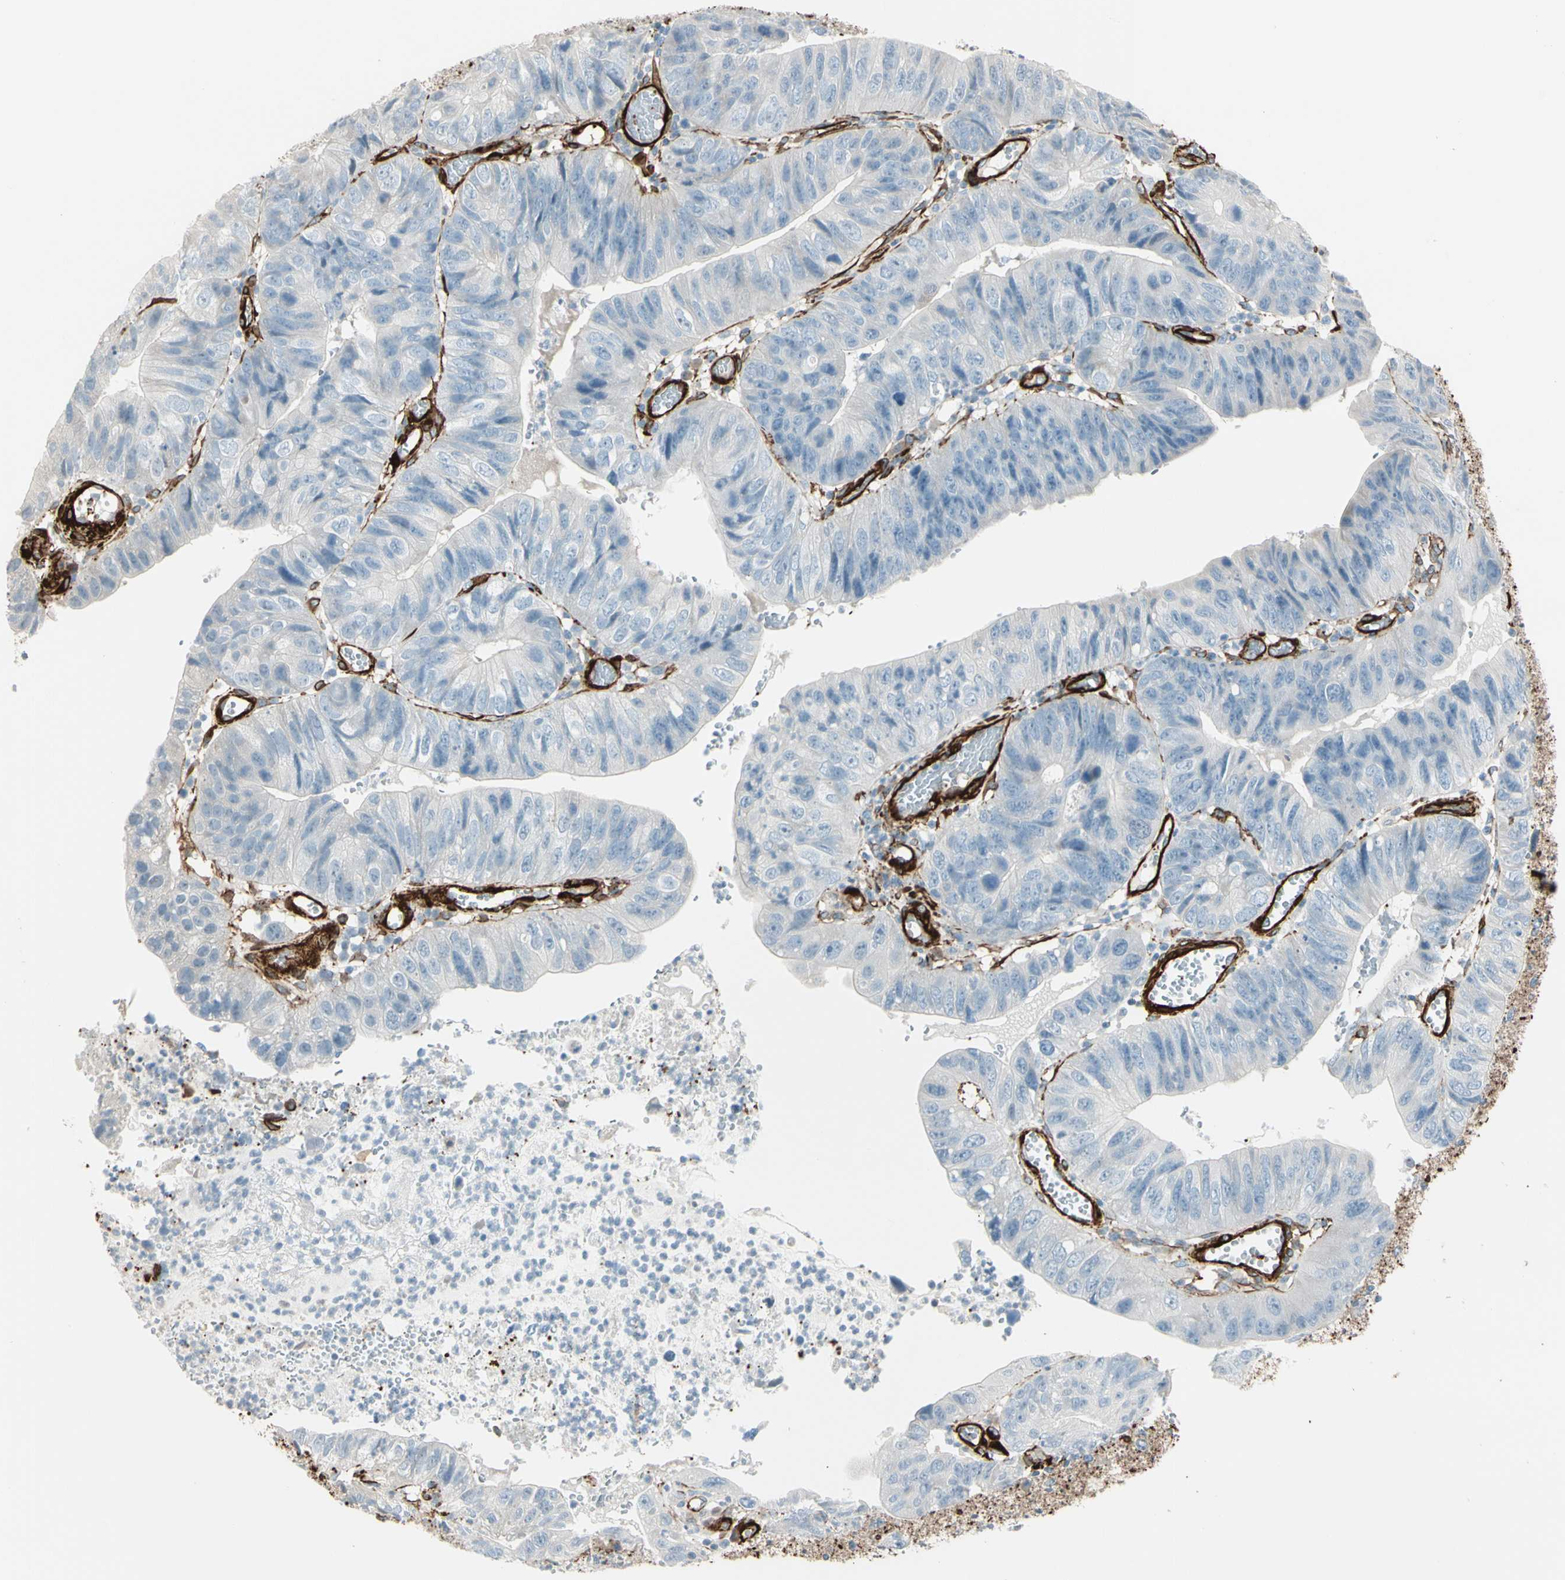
{"staining": {"intensity": "negative", "quantity": "none", "location": "none"}, "tissue": "stomach cancer", "cell_type": "Tumor cells", "image_type": "cancer", "snomed": [{"axis": "morphology", "description": "Adenocarcinoma, NOS"}, {"axis": "topography", "description": "Stomach"}], "caption": "Immunohistochemistry (IHC) micrograph of neoplastic tissue: stomach cancer (adenocarcinoma) stained with DAB displays no significant protein positivity in tumor cells. The staining is performed using DAB (3,3'-diaminobenzidine) brown chromogen with nuclei counter-stained in using hematoxylin.", "gene": "CALD1", "patient": {"sex": "male", "age": 59}}